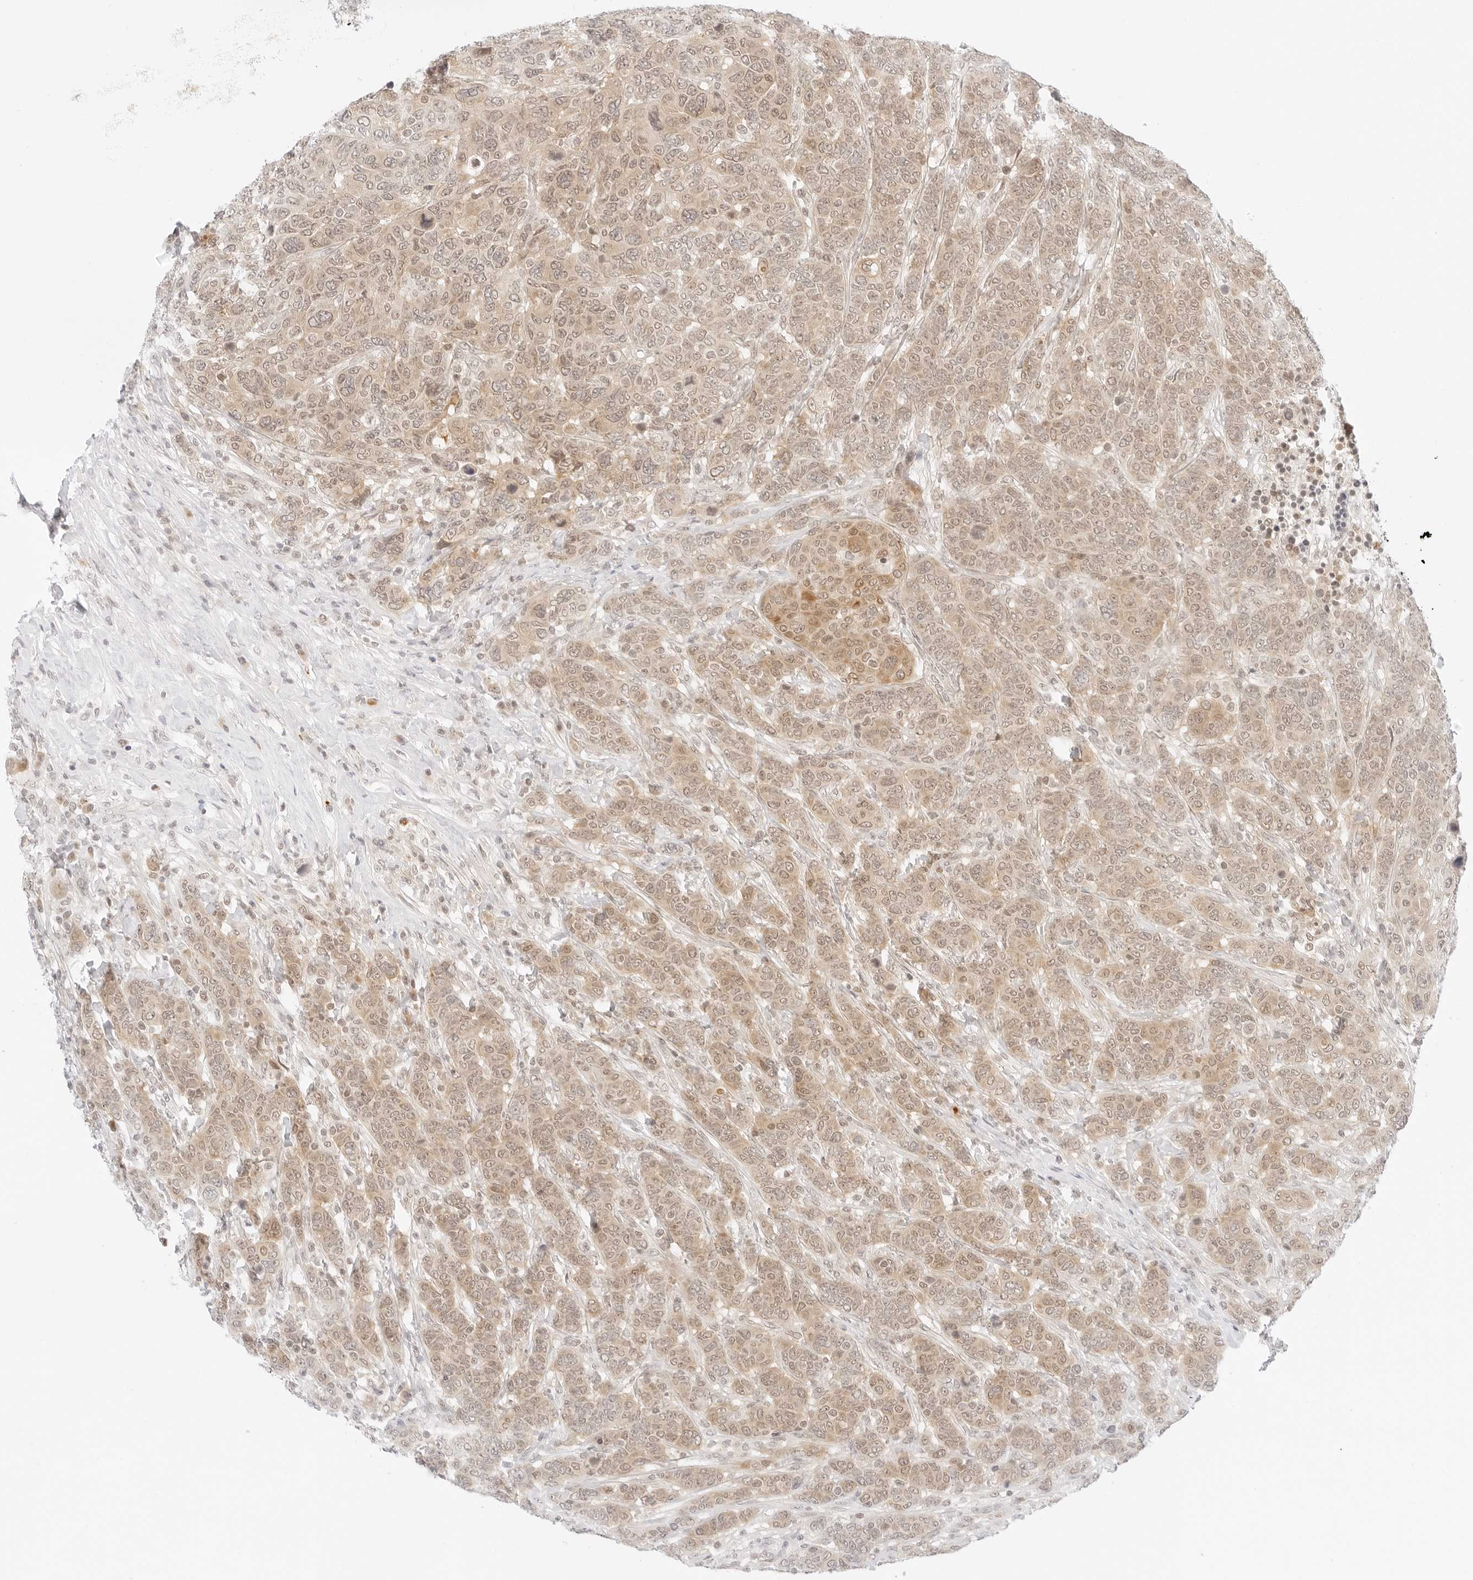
{"staining": {"intensity": "moderate", "quantity": ">75%", "location": "cytoplasmic/membranous,nuclear"}, "tissue": "breast cancer", "cell_type": "Tumor cells", "image_type": "cancer", "snomed": [{"axis": "morphology", "description": "Duct carcinoma"}, {"axis": "topography", "description": "Breast"}], "caption": "Breast infiltrating ductal carcinoma tissue demonstrates moderate cytoplasmic/membranous and nuclear positivity in about >75% of tumor cells (DAB = brown stain, brightfield microscopy at high magnification).", "gene": "POLR3C", "patient": {"sex": "female", "age": 37}}